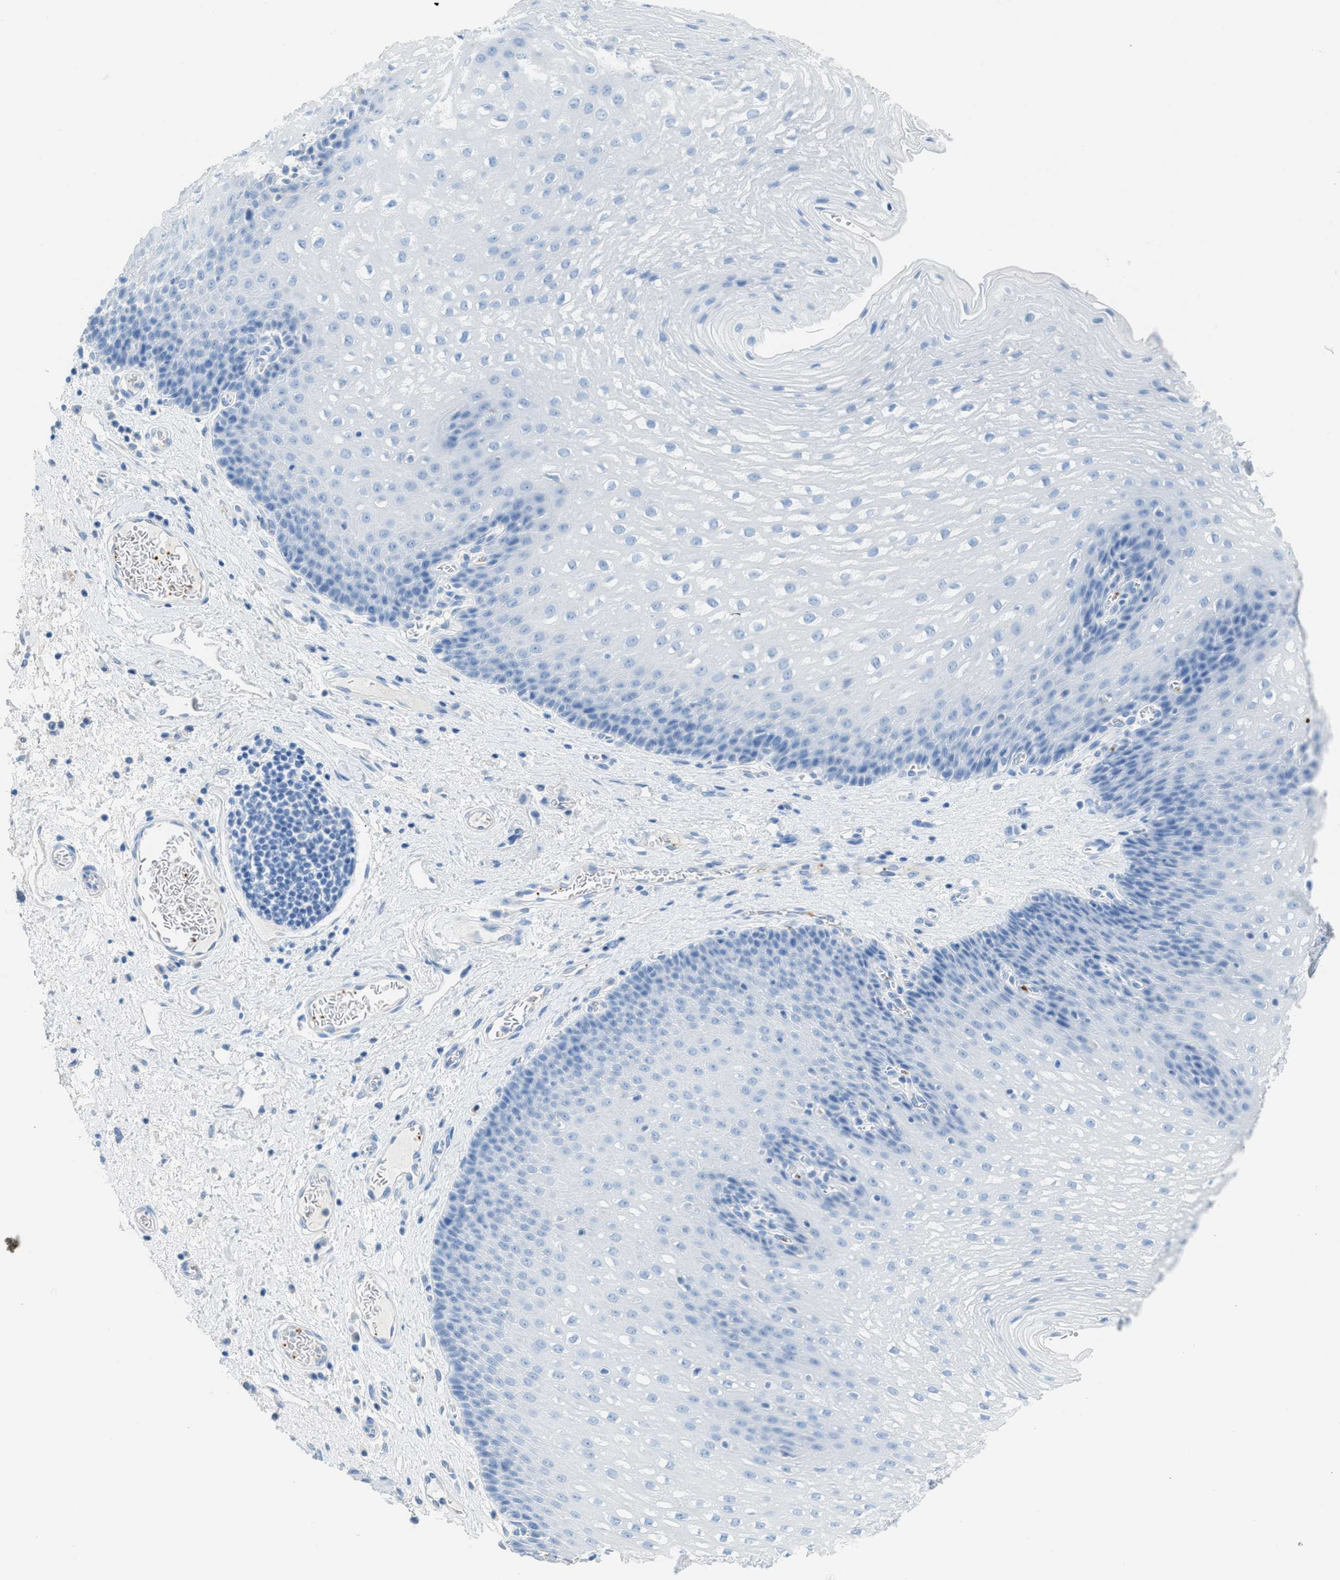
{"staining": {"intensity": "negative", "quantity": "none", "location": "none"}, "tissue": "esophagus", "cell_type": "Squamous epithelial cells", "image_type": "normal", "snomed": [{"axis": "morphology", "description": "Normal tissue, NOS"}, {"axis": "topography", "description": "Esophagus"}], "caption": "This is a micrograph of IHC staining of benign esophagus, which shows no staining in squamous epithelial cells. The staining is performed using DAB (3,3'-diaminobenzidine) brown chromogen with nuclei counter-stained in using hematoxylin.", "gene": "FAIM2", "patient": {"sex": "male", "age": 48}}